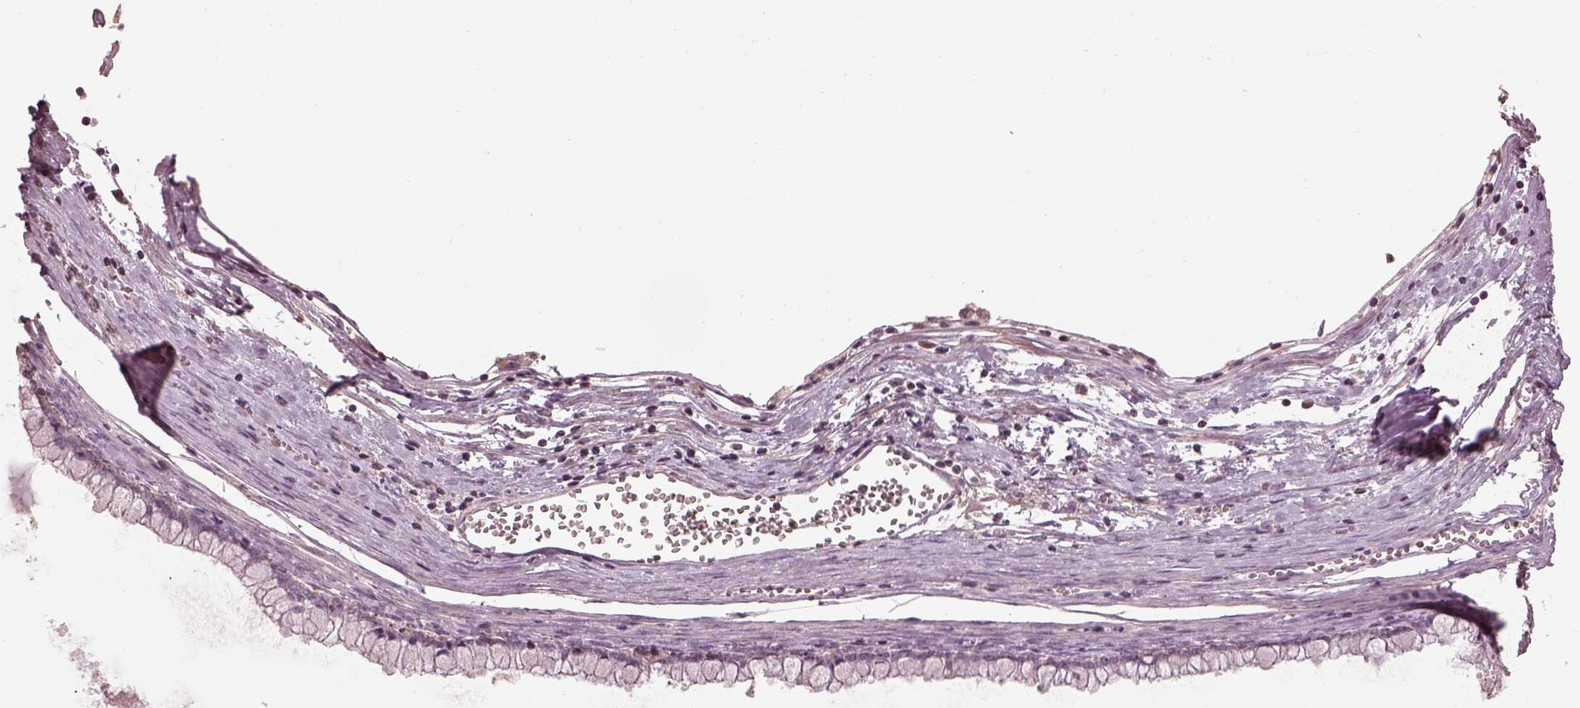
{"staining": {"intensity": "negative", "quantity": "none", "location": "none"}, "tissue": "ovarian cancer", "cell_type": "Tumor cells", "image_type": "cancer", "snomed": [{"axis": "morphology", "description": "Cystadenocarcinoma, mucinous, NOS"}, {"axis": "topography", "description": "Ovary"}], "caption": "Immunohistochemistry image of neoplastic tissue: human mucinous cystadenocarcinoma (ovarian) stained with DAB (3,3'-diaminobenzidine) shows no significant protein positivity in tumor cells.", "gene": "TLX3", "patient": {"sex": "female", "age": 67}}